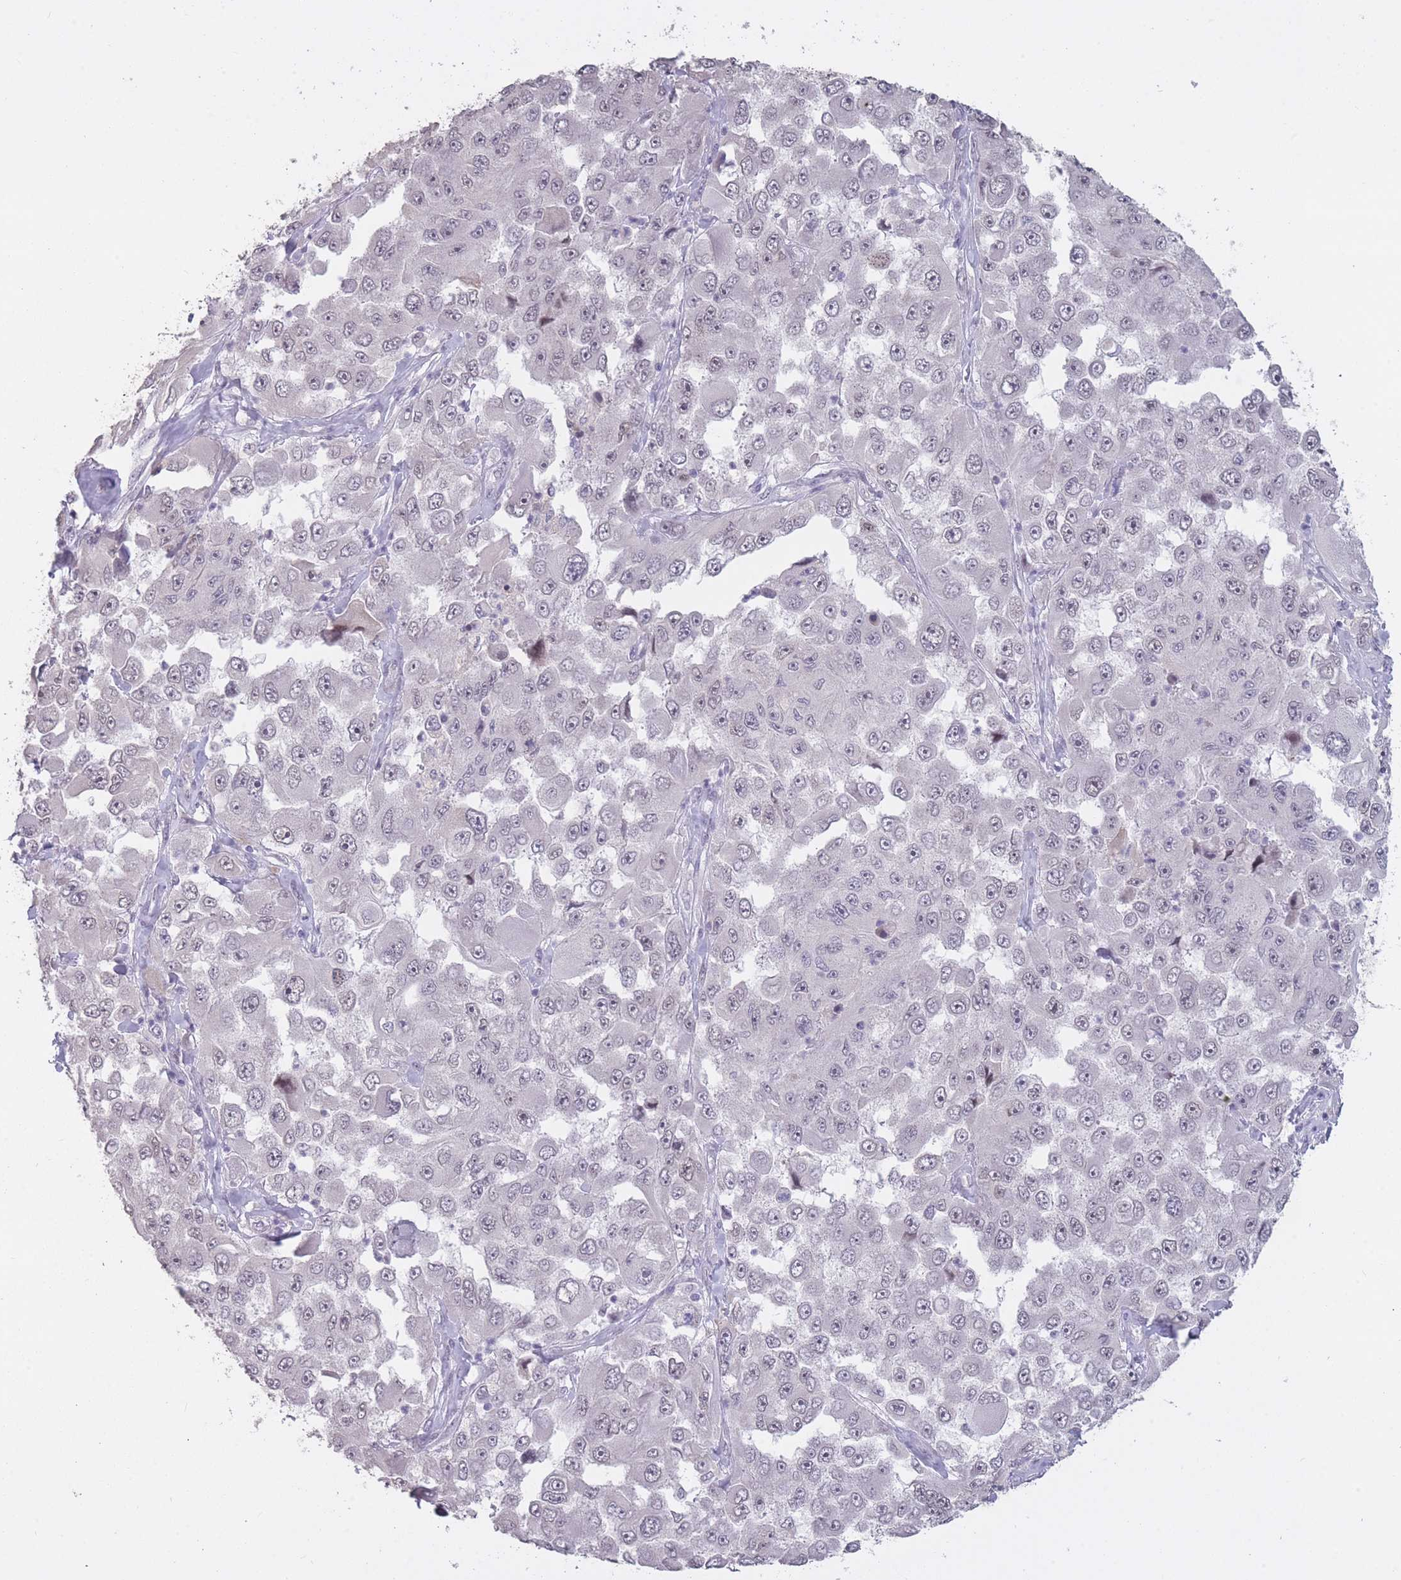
{"staining": {"intensity": "negative", "quantity": "none", "location": "none"}, "tissue": "melanoma", "cell_type": "Tumor cells", "image_type": "cancer", "snomed": [{"axis": "morphology", "description": "Malignant melanoma, Metastatic site"}, {"axis": "topography", "description": "Lymph node"}], "caption": "Photomicrograph shows no significant protein staining in tumor cells of melanoma.", "gene": "HNRNPUL1", "patient": {"sex": "male", "age": 62}}